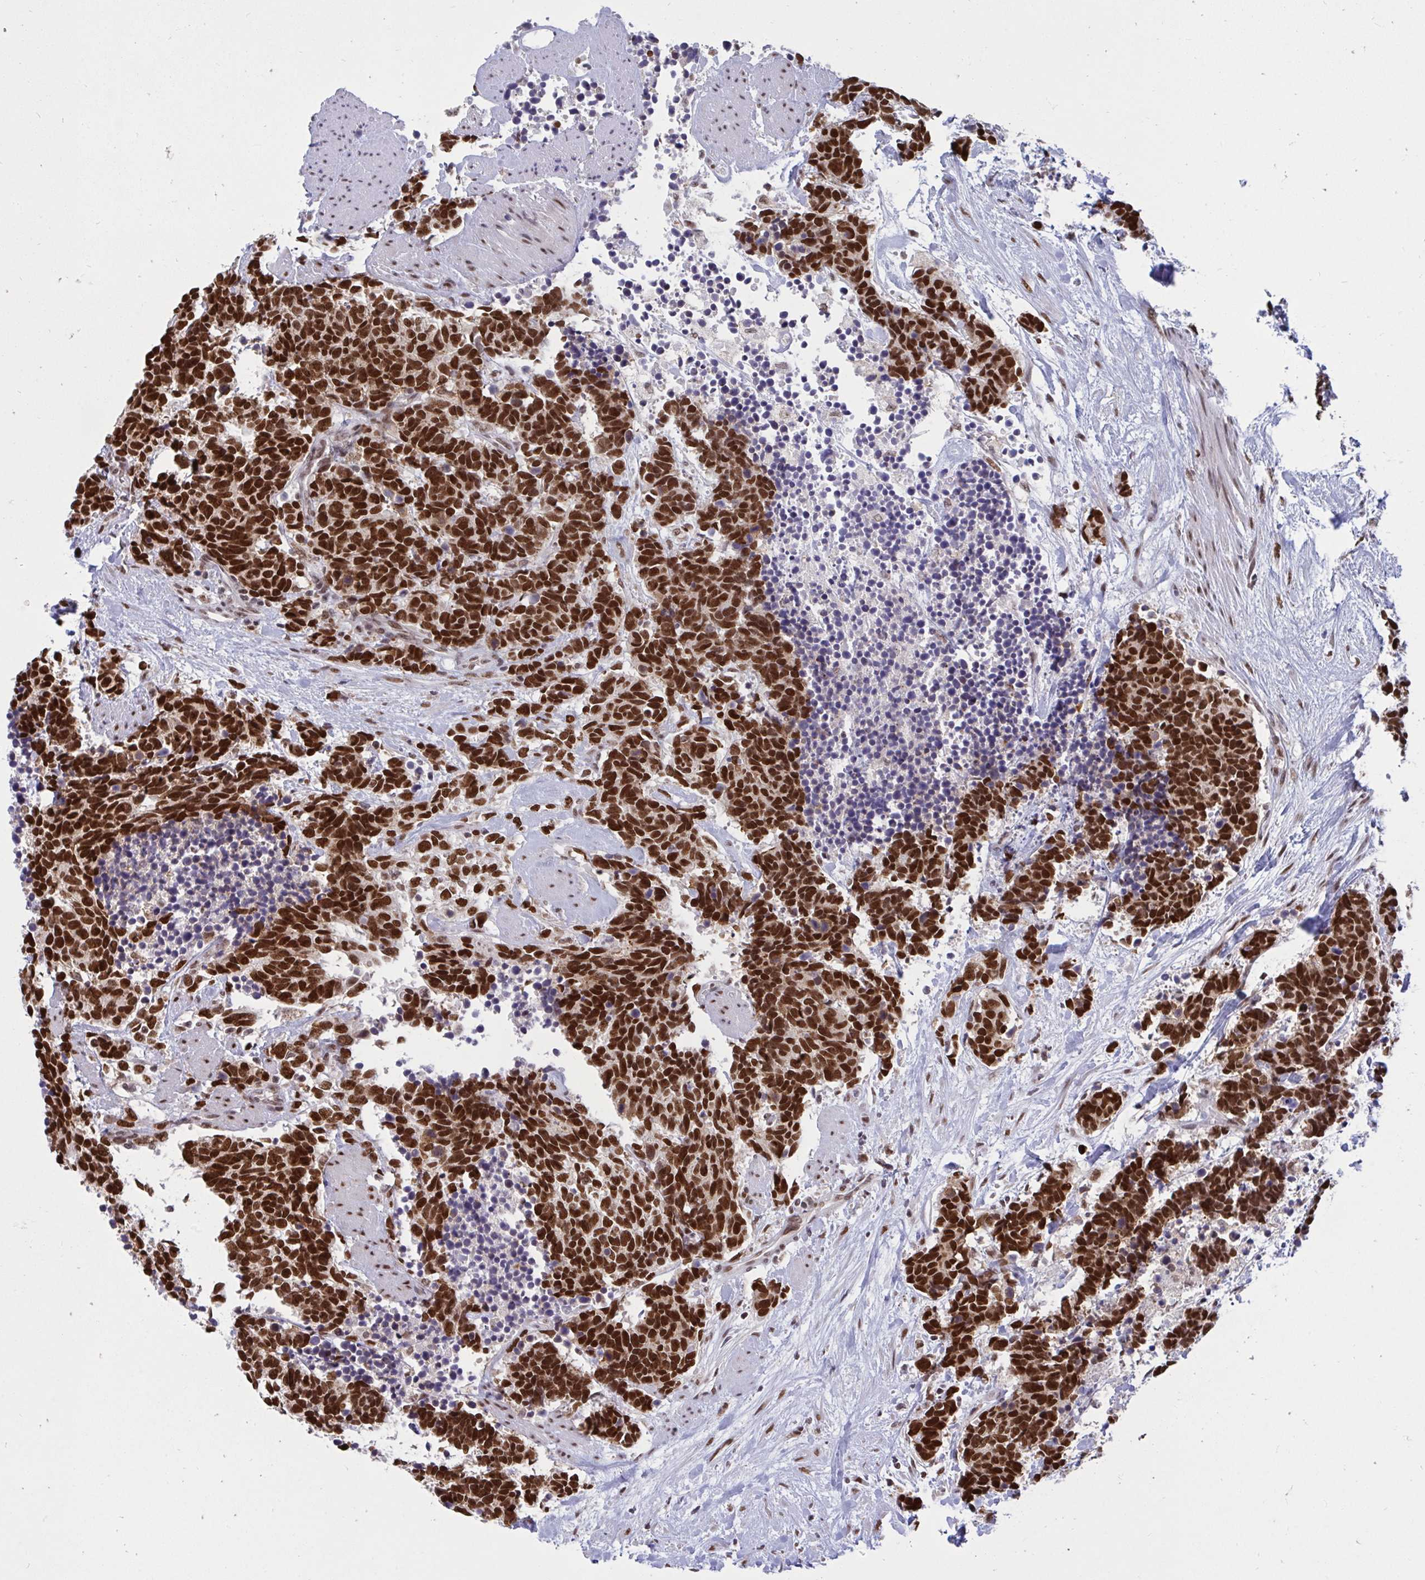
{"staining": {"intensity": "strong", "quantity": ">75%", "location": "nuclear"}, "tissue": "carcinoid", "cell_type": "Tumor cells", "image_type": "cancer", "snomed": [{"axis": "morphology", "description": "Carcinoma, NOS"}, {"axis": "morphology", "description": "Carcinoid, malignant, NOS"}, {"axis": "topography", "description": "Prostate"}], "caption": "Strong nuclear protein positivity is appreciated in about >75% of tumor cells in carcinoid.", "gene": "PHF10", "patient": {"sex": "male", "age": 57}}